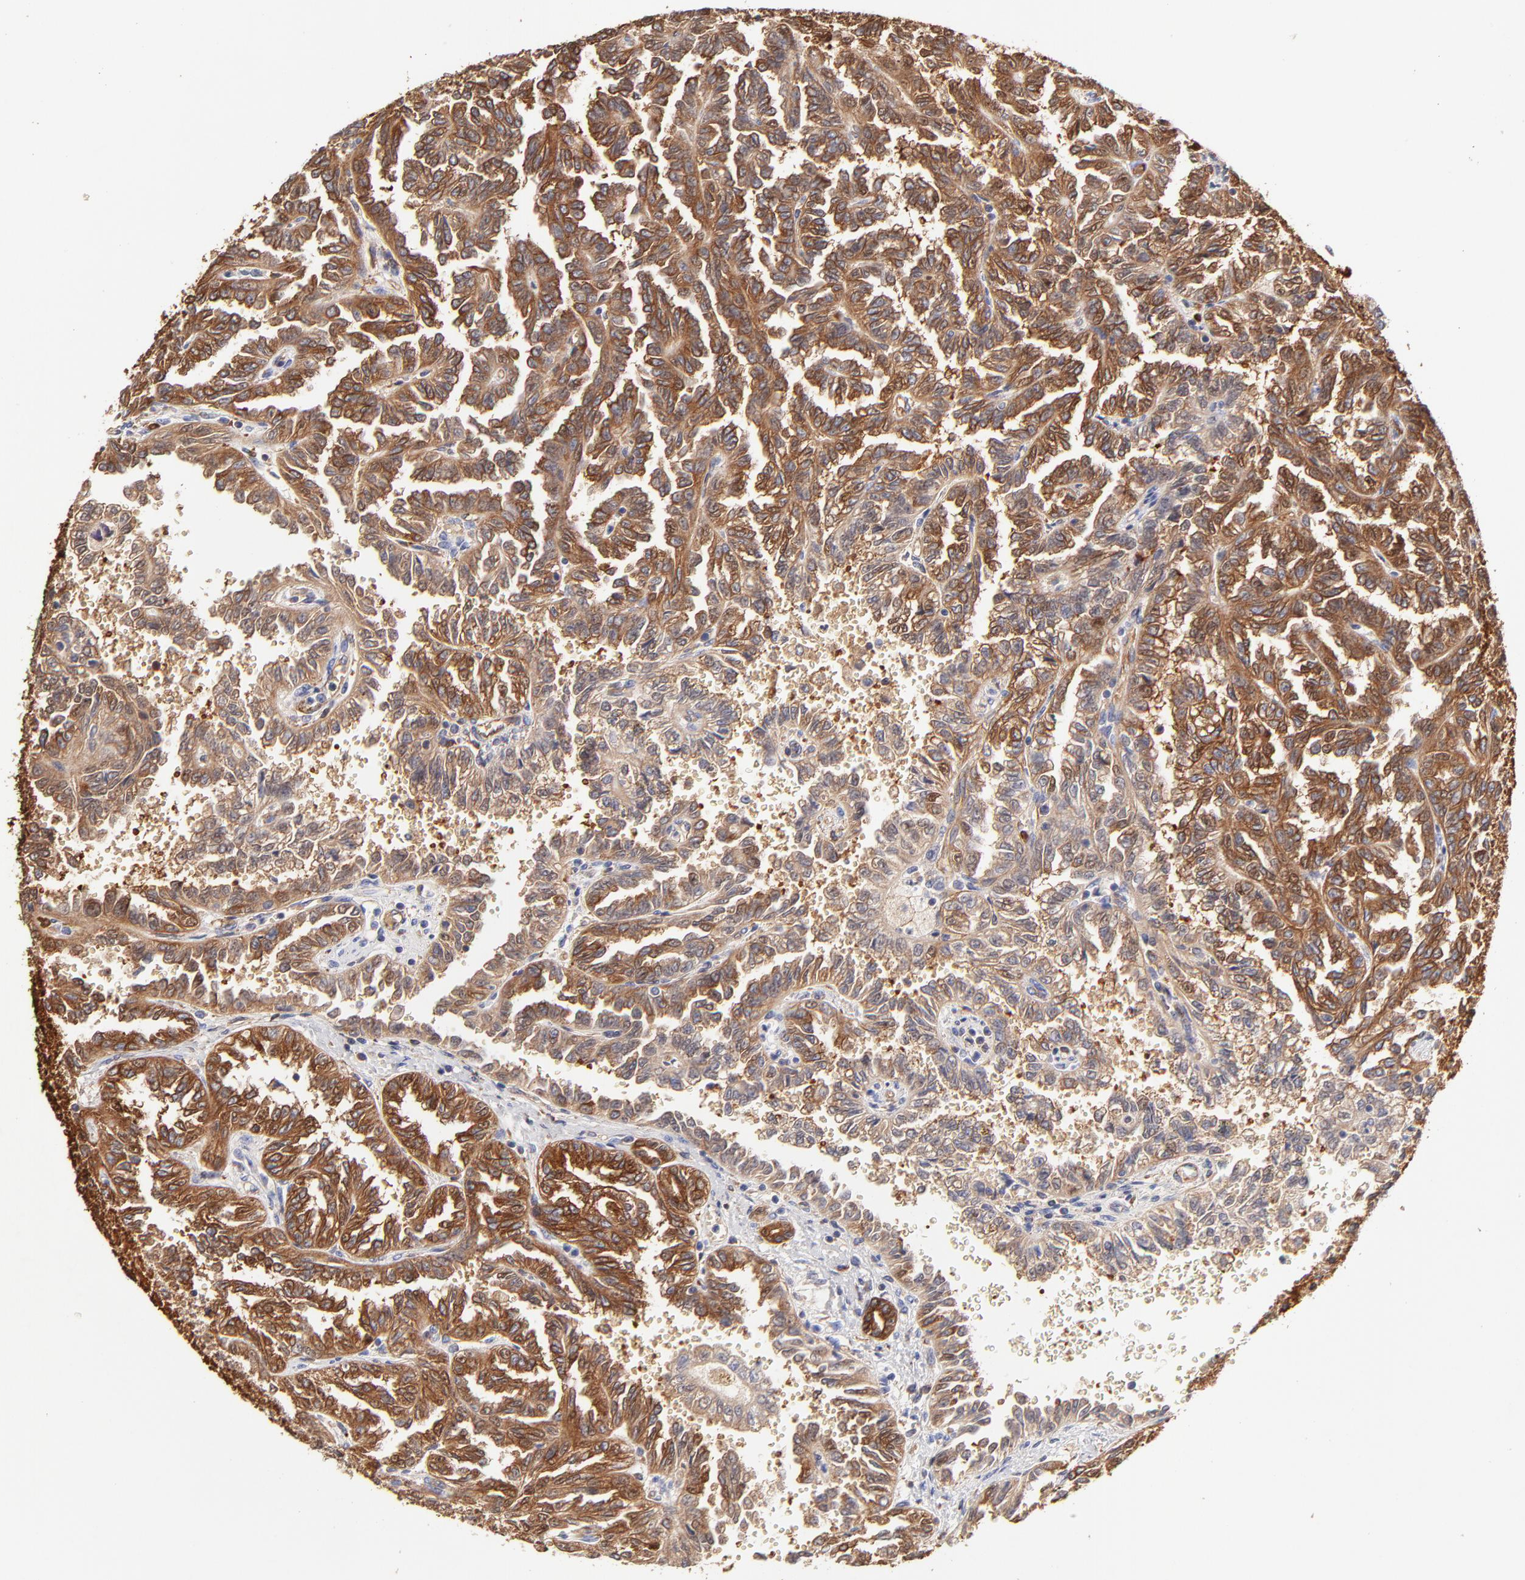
{"staining": {"intensity": "moderate", "quantity": ">75%", "location": "cytoplasmic/membranous"}, "tissue": "renal cancer", "cell_type": "Tumor cells", "image_type": "cancer", "snomed": [{"axis": "morphology", "description": "Inflammation, NOS"}, {"axis": "morphology", "description": "Adenocarcinoma, NOS"}, {"axis": "topography", "description": "Kidney"}], "caption": "Protein staining of renal adenocarcinoma tissue reveals moderate cytoplasmic/membranous expression in approximately >75% of tumor cells. (Stains: DAB in brown, nuclei in blue, Microscopy: brightfield microscopy at high magnification).", "gene": "CD2AP", "patient": {"sex": "male", "age": 68}}